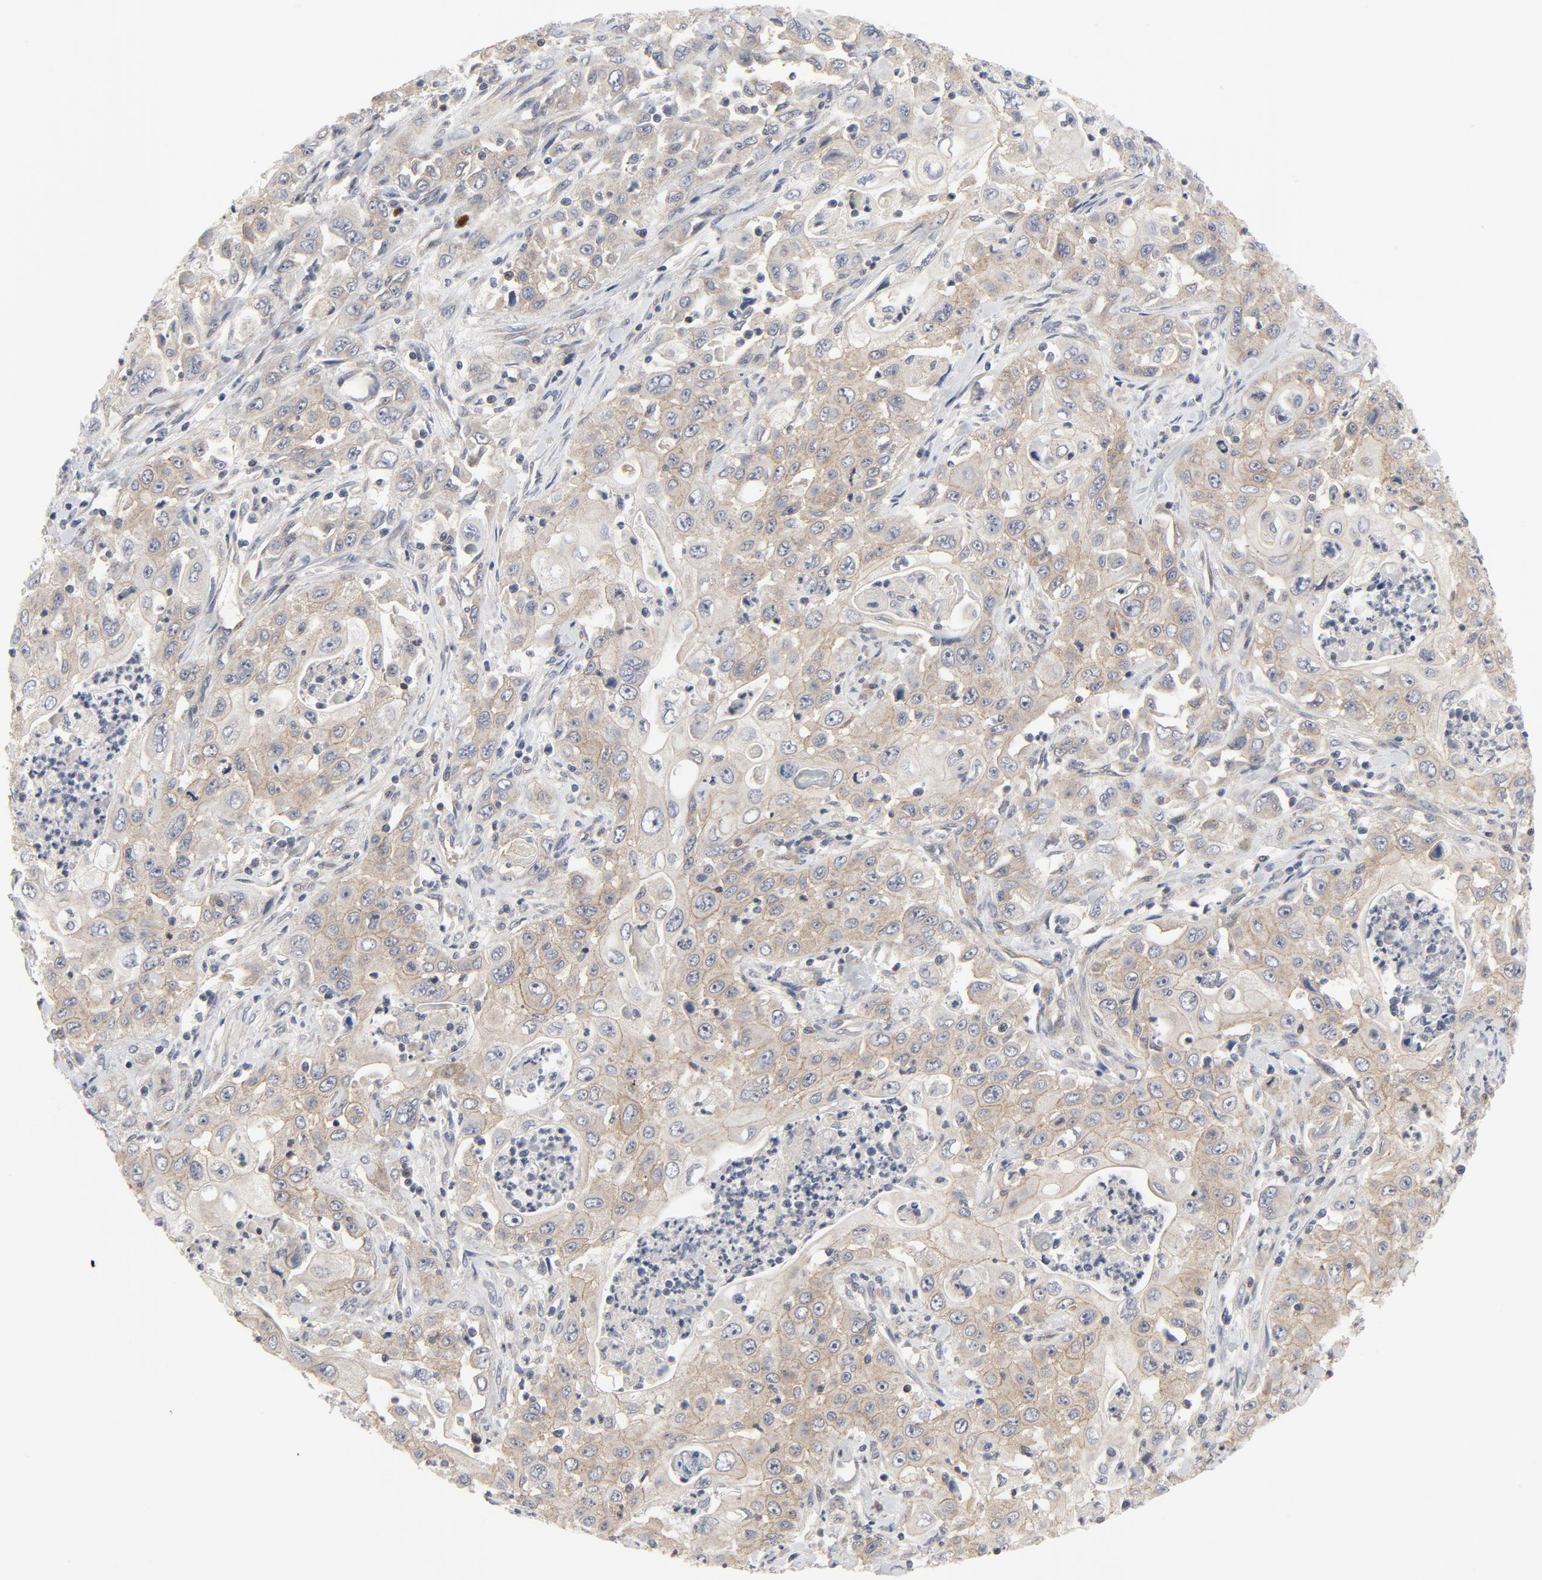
{"staining": {"intensity": "weak", "quantity": ">75%", "location": "cytoplasmic/membranous"}, "tissue": "pancreatic cancer", "cell_type": "Tumor cells", "image_type": "cancer", "snomed": [{"axis": "morphology", "description": "Adenocarcinoma, NOS"}, {"axis": "topography", "description": "Pancreas"}], "caption": "The photomicrograph exhibits a brown stain indicating the presence of a protein in the cytoplasmic/membranous of tumor cells in pancreatic adenocarcinoma.", "gene": "MAP2K7", "patient": {"sex": "male", "age": 70}}